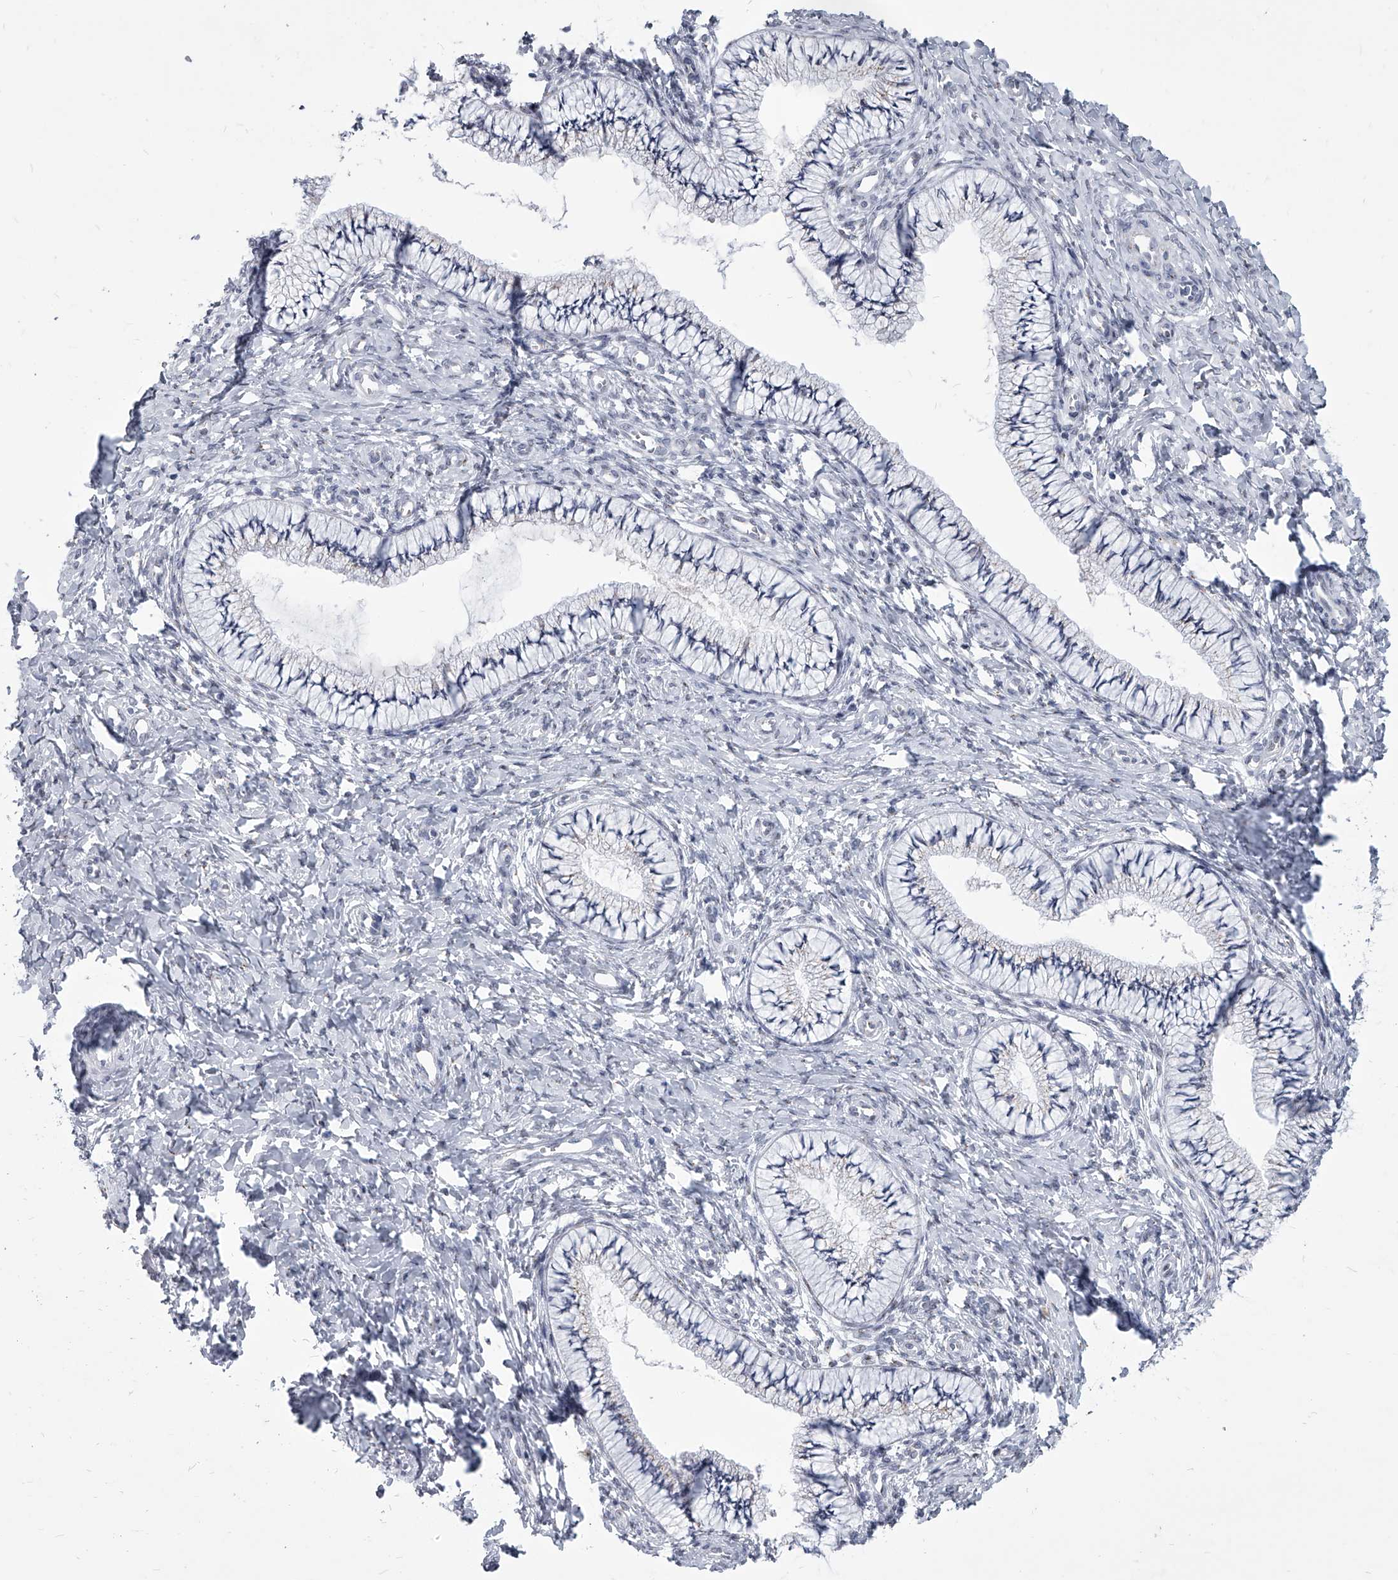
{"staining": {"intensity": "negative", "quantity": "none", "location": "none"}, "tissue": "cervix", "cell_type": "Glandular cells", "image_type": "normal", "snomed": [{"axis": "morphology", "description": "Normal tissue, NOS"}, {"axis": "topography", "description": "Cervix"}], "caption": "Micrograph shows no significant protein staining in glandular cells of benign cervix.", "gene": "EVA1C", "patient": {"sex": "female", "age": 36}}